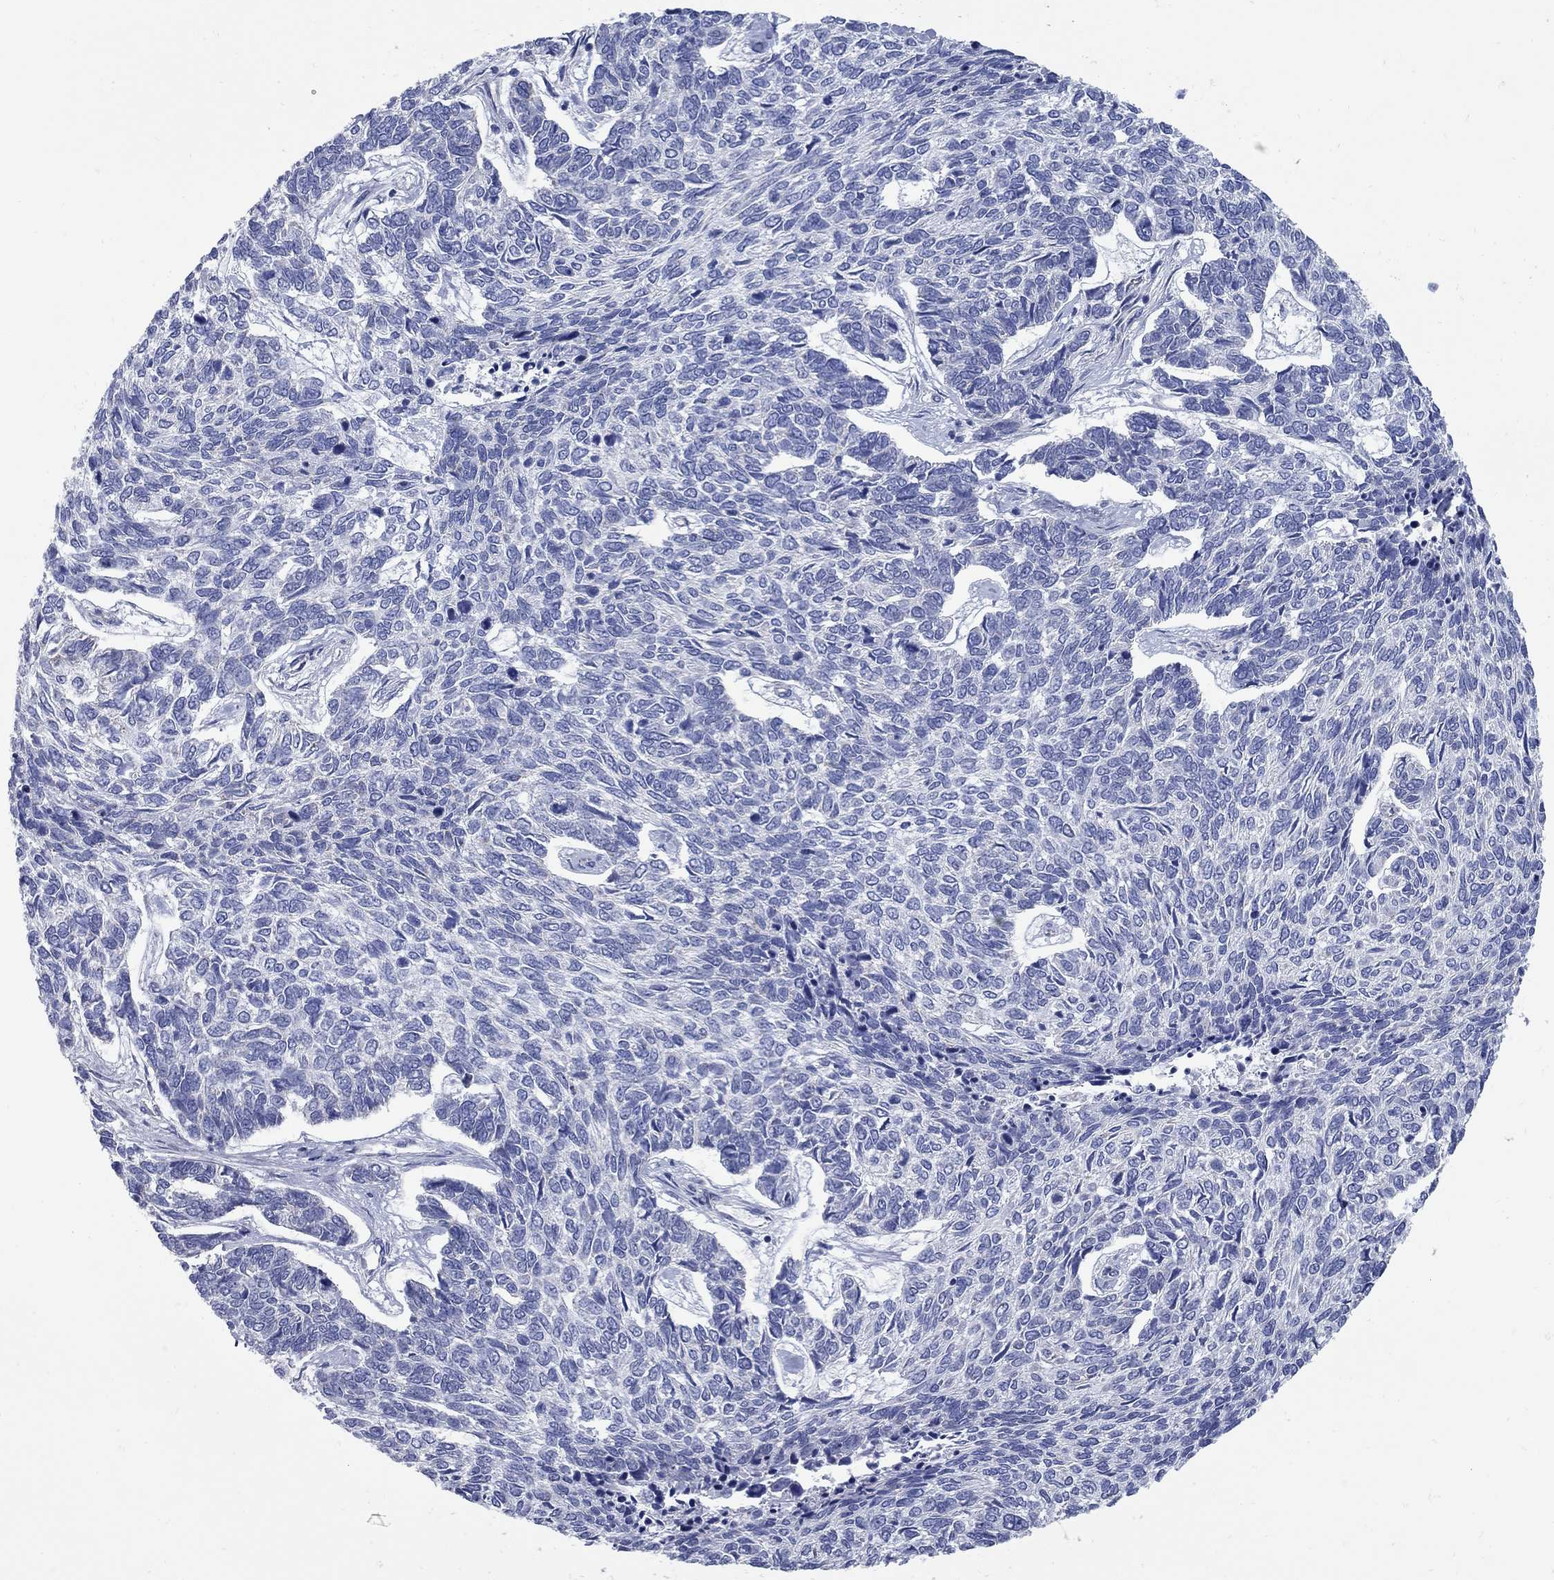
{"staining": {"intensity": "negative", "quantity": "none", "location": "none"}, "tissue": "skin cancer", "cell_type": "Tumor cells", "image_type": "cancer", "snomed": [{"axis": "morphology", "description": "Basal cell carcinoma"}, {"axis": "topography", "description": "Skin"}], "caption": "Tumor cells are negative for brown protein staining in basal cell carcinoma (skin).", "gene": "PDZD3", "patient": {"sex": "female", "age": 65}}